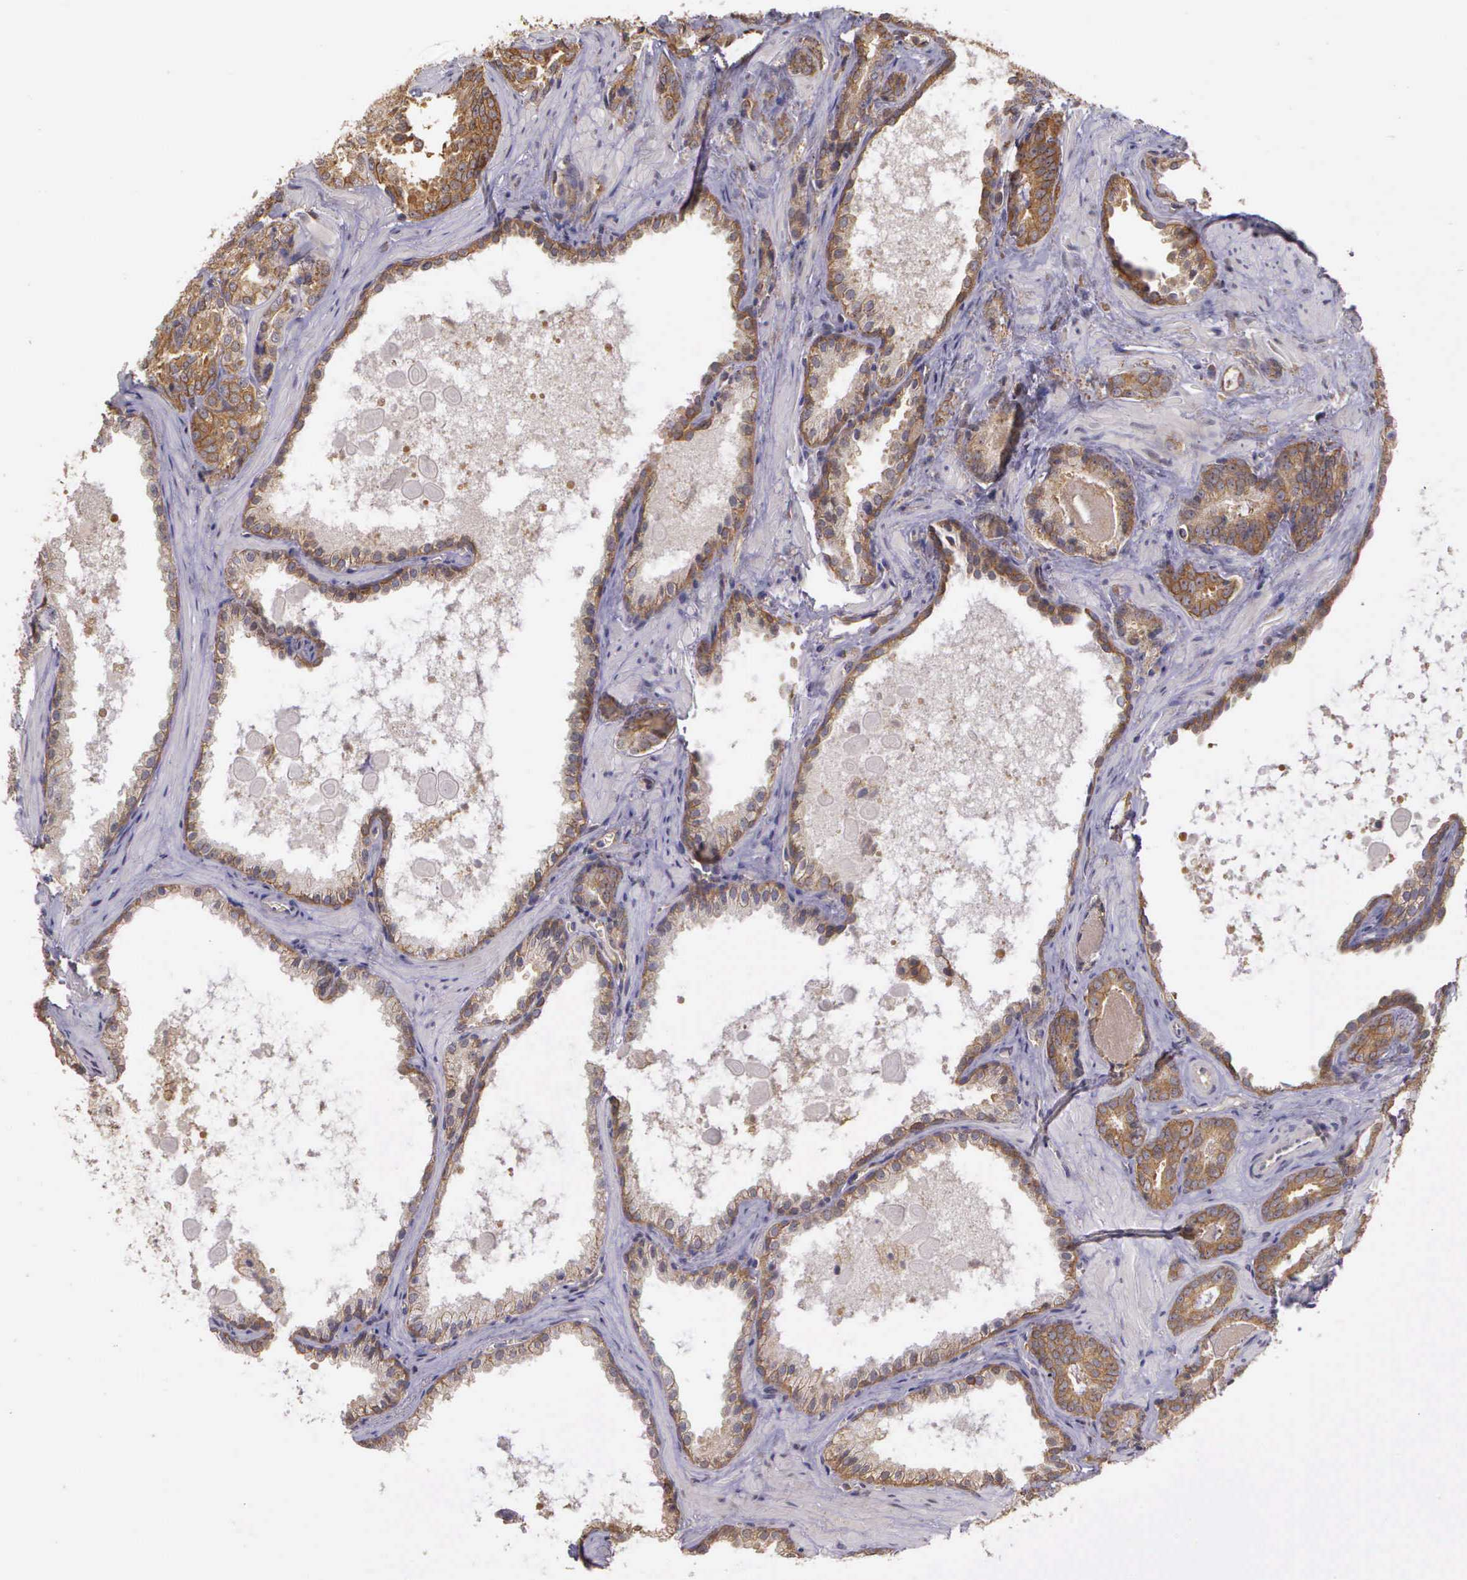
{"staining": {"intensity": "moderate", "quantity": ">75%", "location": "cytoplasmic/membranous"}, "tissue": "prostate cancer", "cell_type": "Tumor cells", "image_type": "cancer", "snomed": [{"axis": "morphology", "description": "Adenocarcinoma, Medium grade"}, {"axis": "topography", "description": "Prostate"}], "caption": "Brown immunohistochemical staining in adenocarcinoma (medium-grade) (prostate) displays moderate cytoplasmic/membranous positivity in approximately >75% of tumor cells.", "gene": "EIF5", "patient": {"sex": "male", "age": 64}}